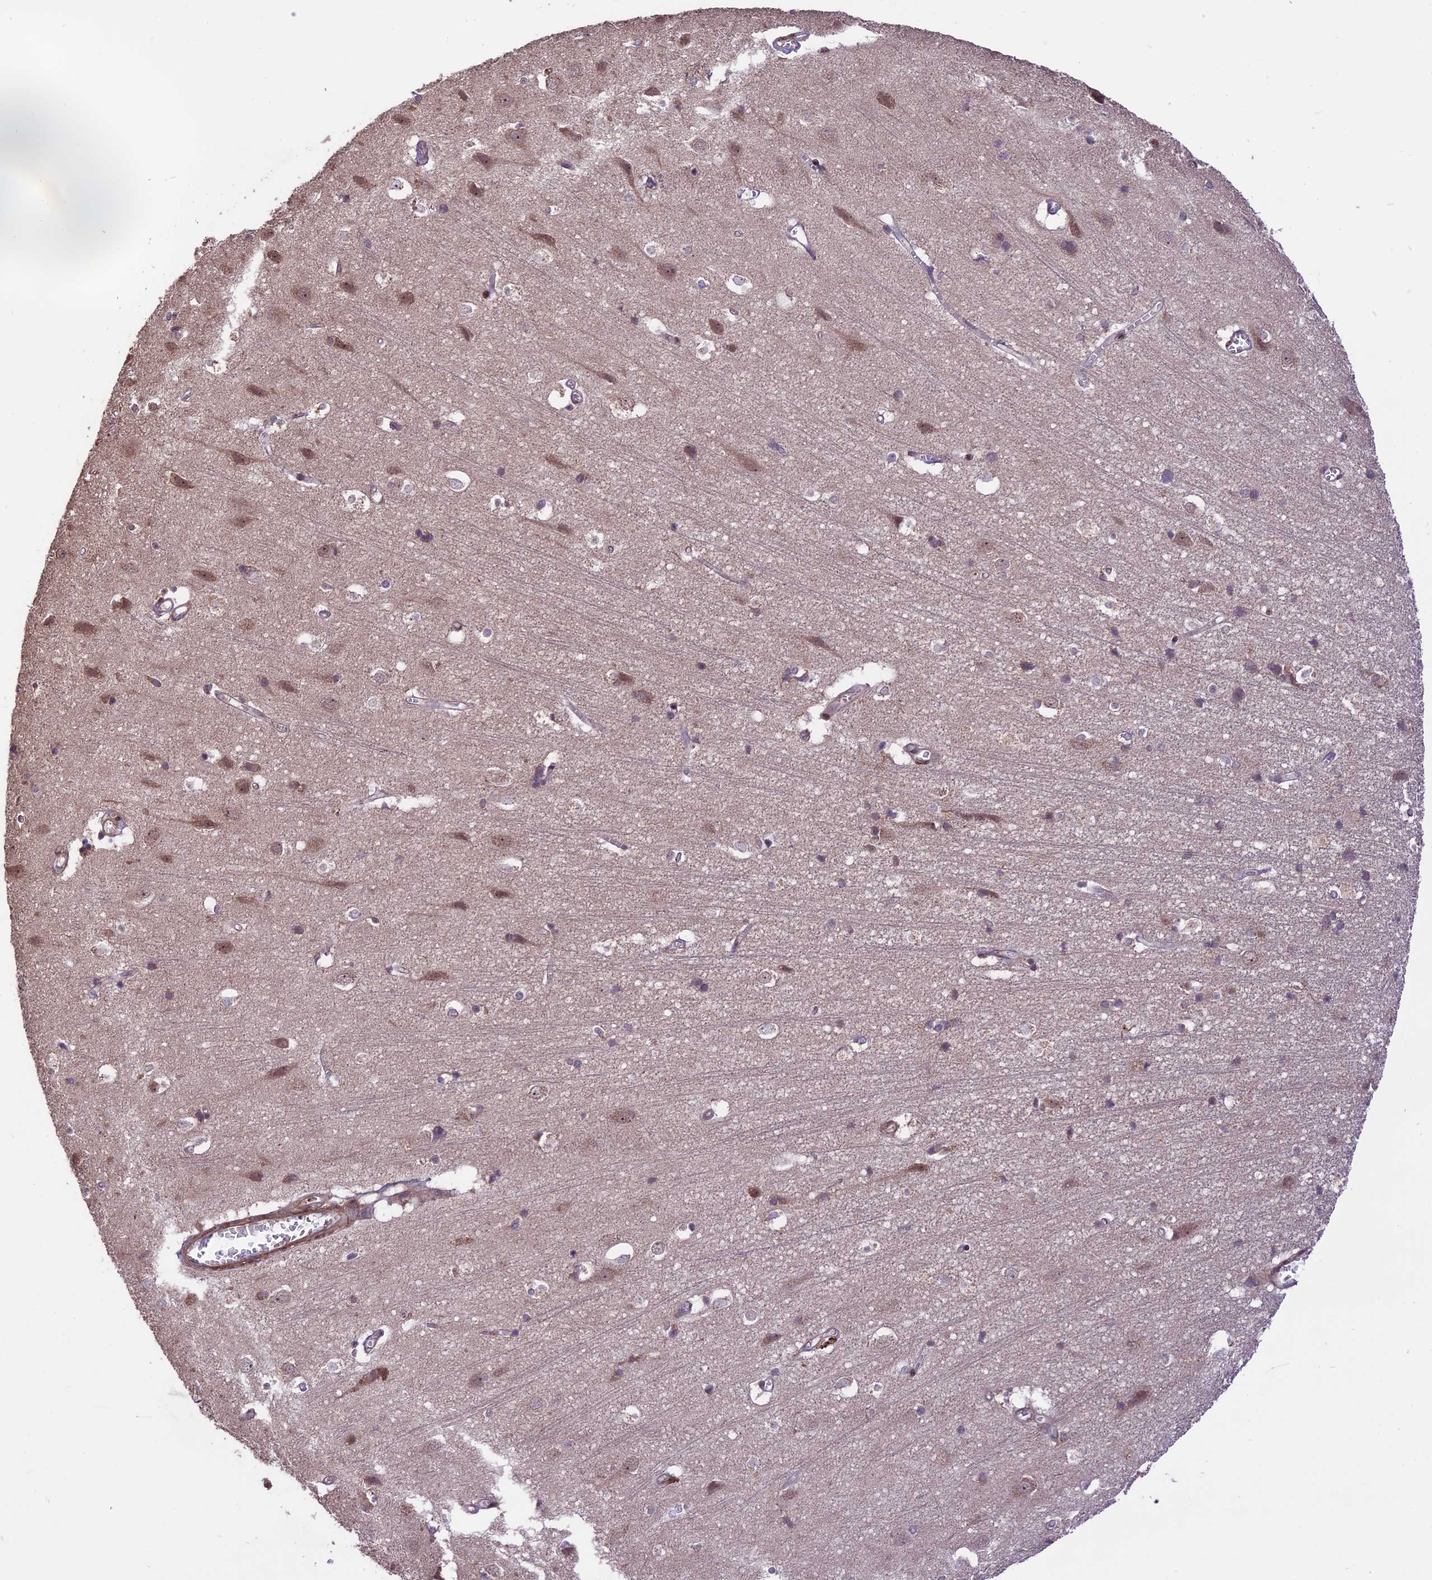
{"staining": {"intensity": "moderate", "quantity": "25%-75%", "location": "cytoplasmic/membranous"}, "tissue": "cerebral cortex", "cell_type": "Endothelial cells", "image_type": "normal", "snomed": [{"axis": "morphology", "description": "Normal tissue, NOS"}, {"axis": "topography", "description": "Cerebral cortex"}], "caption": "A brown stain shows moderate cytoplasmic/membranous staining of a protein in endothelial cells of unremarkable cerebral cortex.", "gene": "HDAC5", "patient": {"sex": "male", "age": 54}}